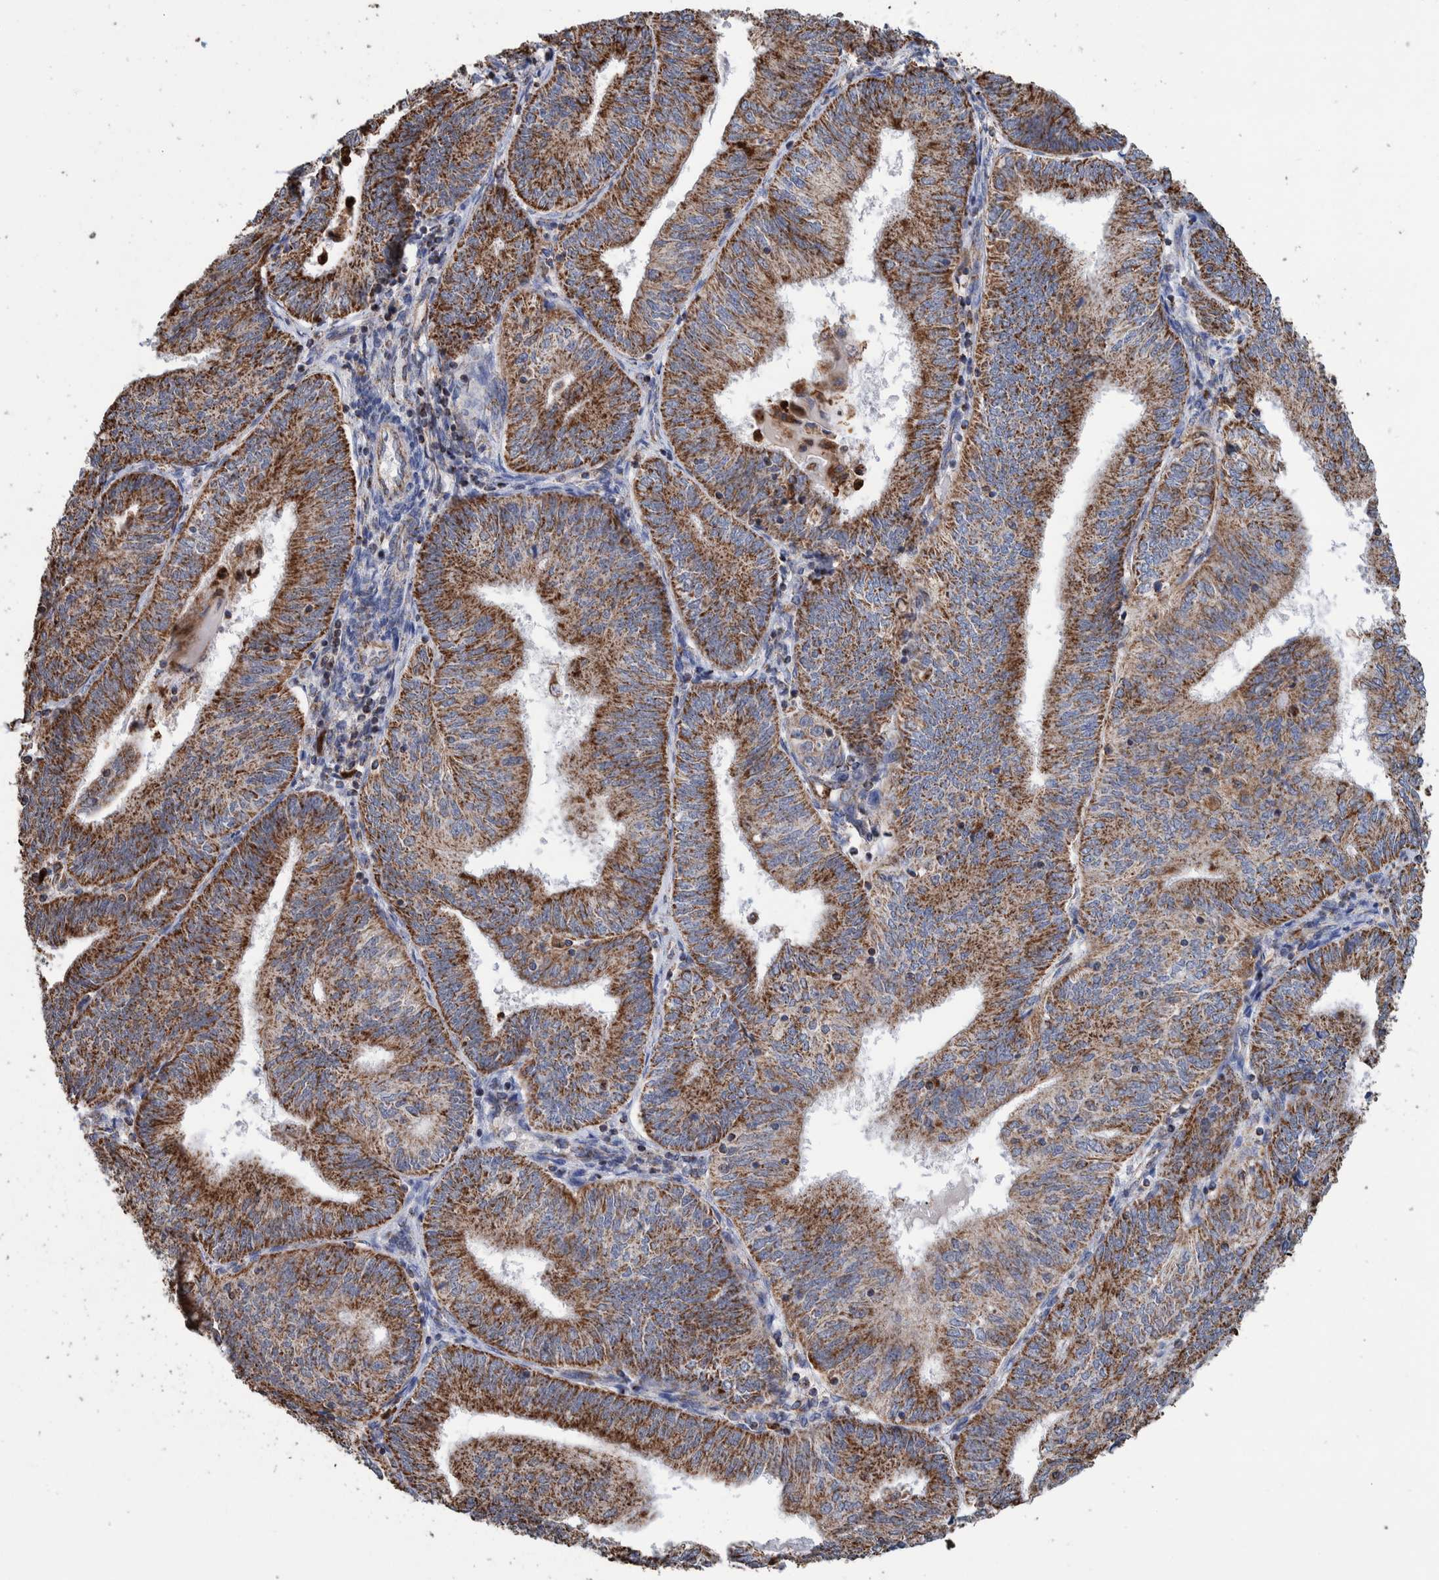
{"staining": {"intensity": "moderate", "quantity": ">75%", "location": "cytoplasmic/membranous"}, "tissue": "endometrial cancer", "cell_type": "Tumor cells", "image_type": "cancer", "snomed": [{"axis": "morphology", "description": "Adenocarcinoma, NOS"}, {"axis": "topography", "description": "Endometrium"}], "caption": "This image demonstrates immunohistochemistry (IHC) staining of human endometrial cancer (adenocarcinoma), with medium moderate cytoplasmic/membranous staining in approximately >75% of tumor cells.", "gene": "DECR1", "patient": {"sex": "female", "age": 58}}